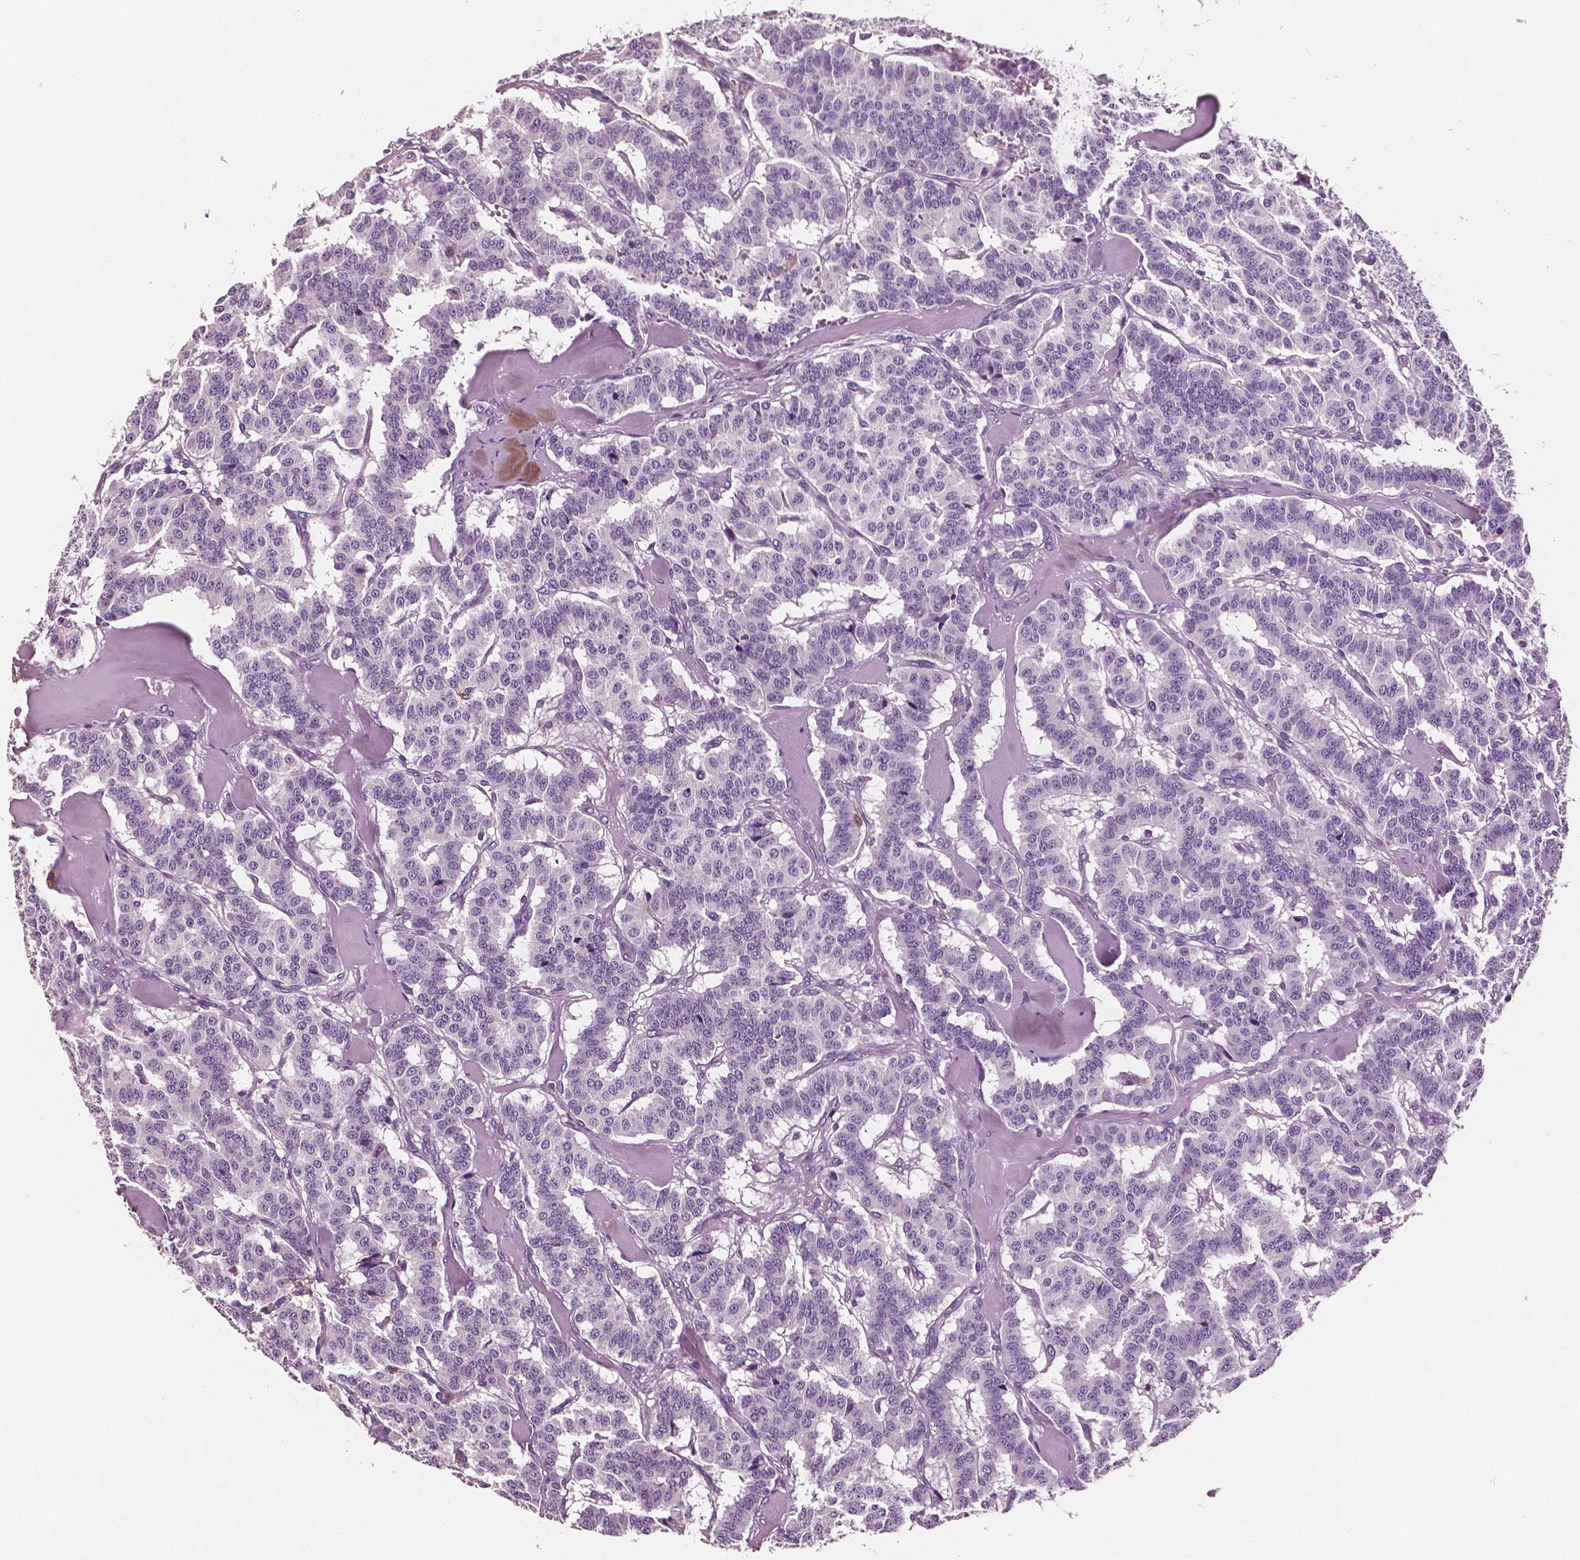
{"staining": {"intensity": "negative", "quantity": "none", "location": "none"}, "tissue": "carcinoid", "cell_type": "Tumor cells", "image_type": "cancer", "snomed": [{"axis": "morphology", "description": "Normal tissue, NOS"}, {"axis": "morphology", "description": "Carcinoid, malignant, NOS"}, {"axis": "topography", "description": "Lung"}], "caption": "High power microscopy histopathology image of an immunohistochemistry (IHC) micrograph of carcinoid, revealing no significant expression in tumor cells. The staining was performed using DAB to visualize the protein expression in brown, while the nuclei were stained in blue with hematoxylin (Magnification: 20x).", "gene": "PTPRC", "patient": {"sex": "female", "age": 46}}